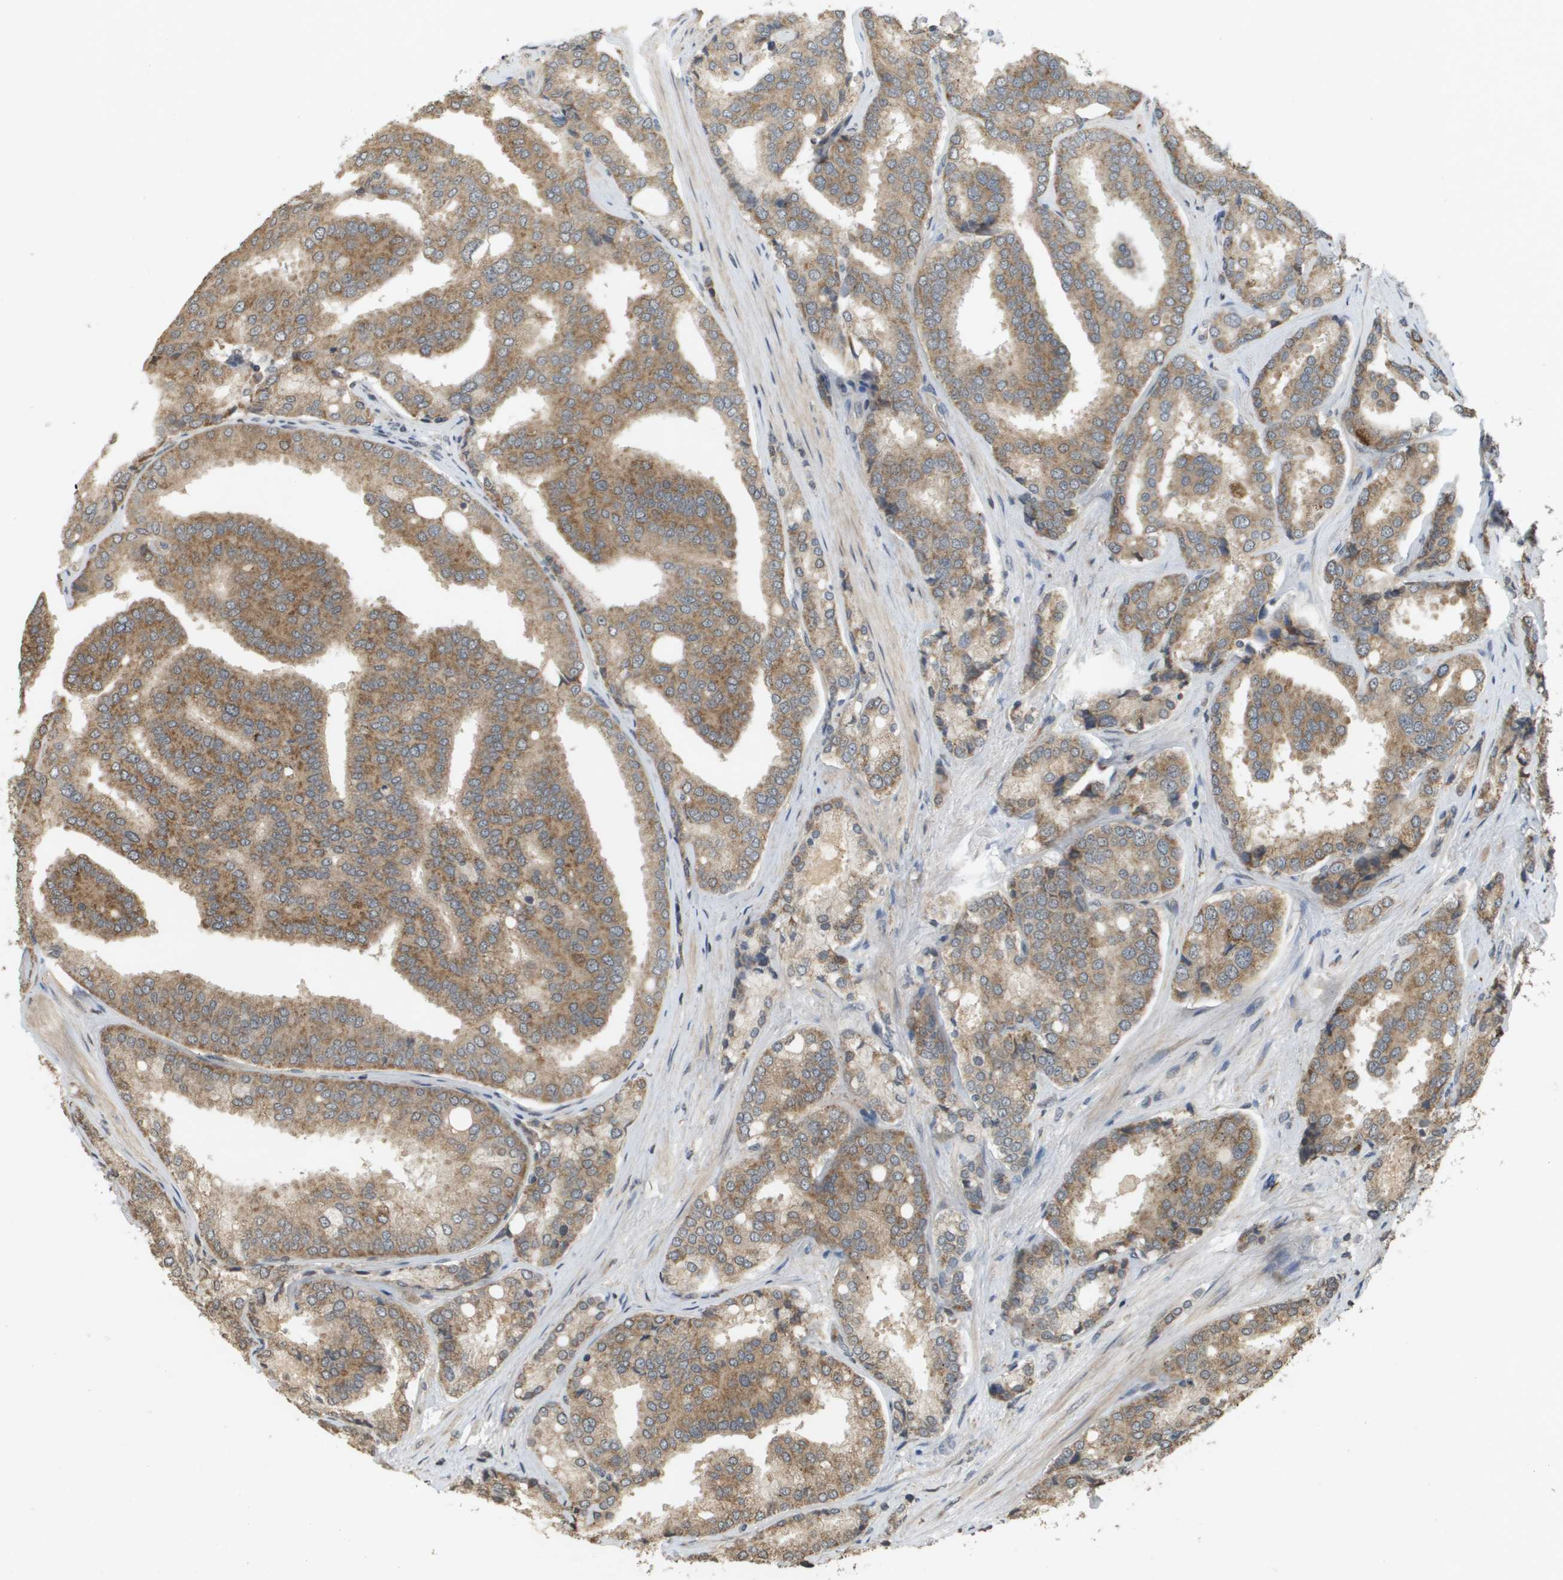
{"staining": {"intensity": "moderate", "quantity": ">75%", "location": "cytoplasmic/membranous"}, "tissue": "prostate cancer", "cell_type": "Tumor cells", "image_type": "cancer", "snomed": [{"axis": "morphology", "description": "Adenocarcinoma, High grade"}, {"axis": "topography", "description": "Prostate"}], "caption": "Brown immunohistochemical staining in human high-grade adenocarcinoma (prostate) demonstrates moderate cytoplasmic/membranous positivity in approximately >75% of tumor cells.", "gene": "RAB21", "patient": {"sex": "male", "age": 50}}